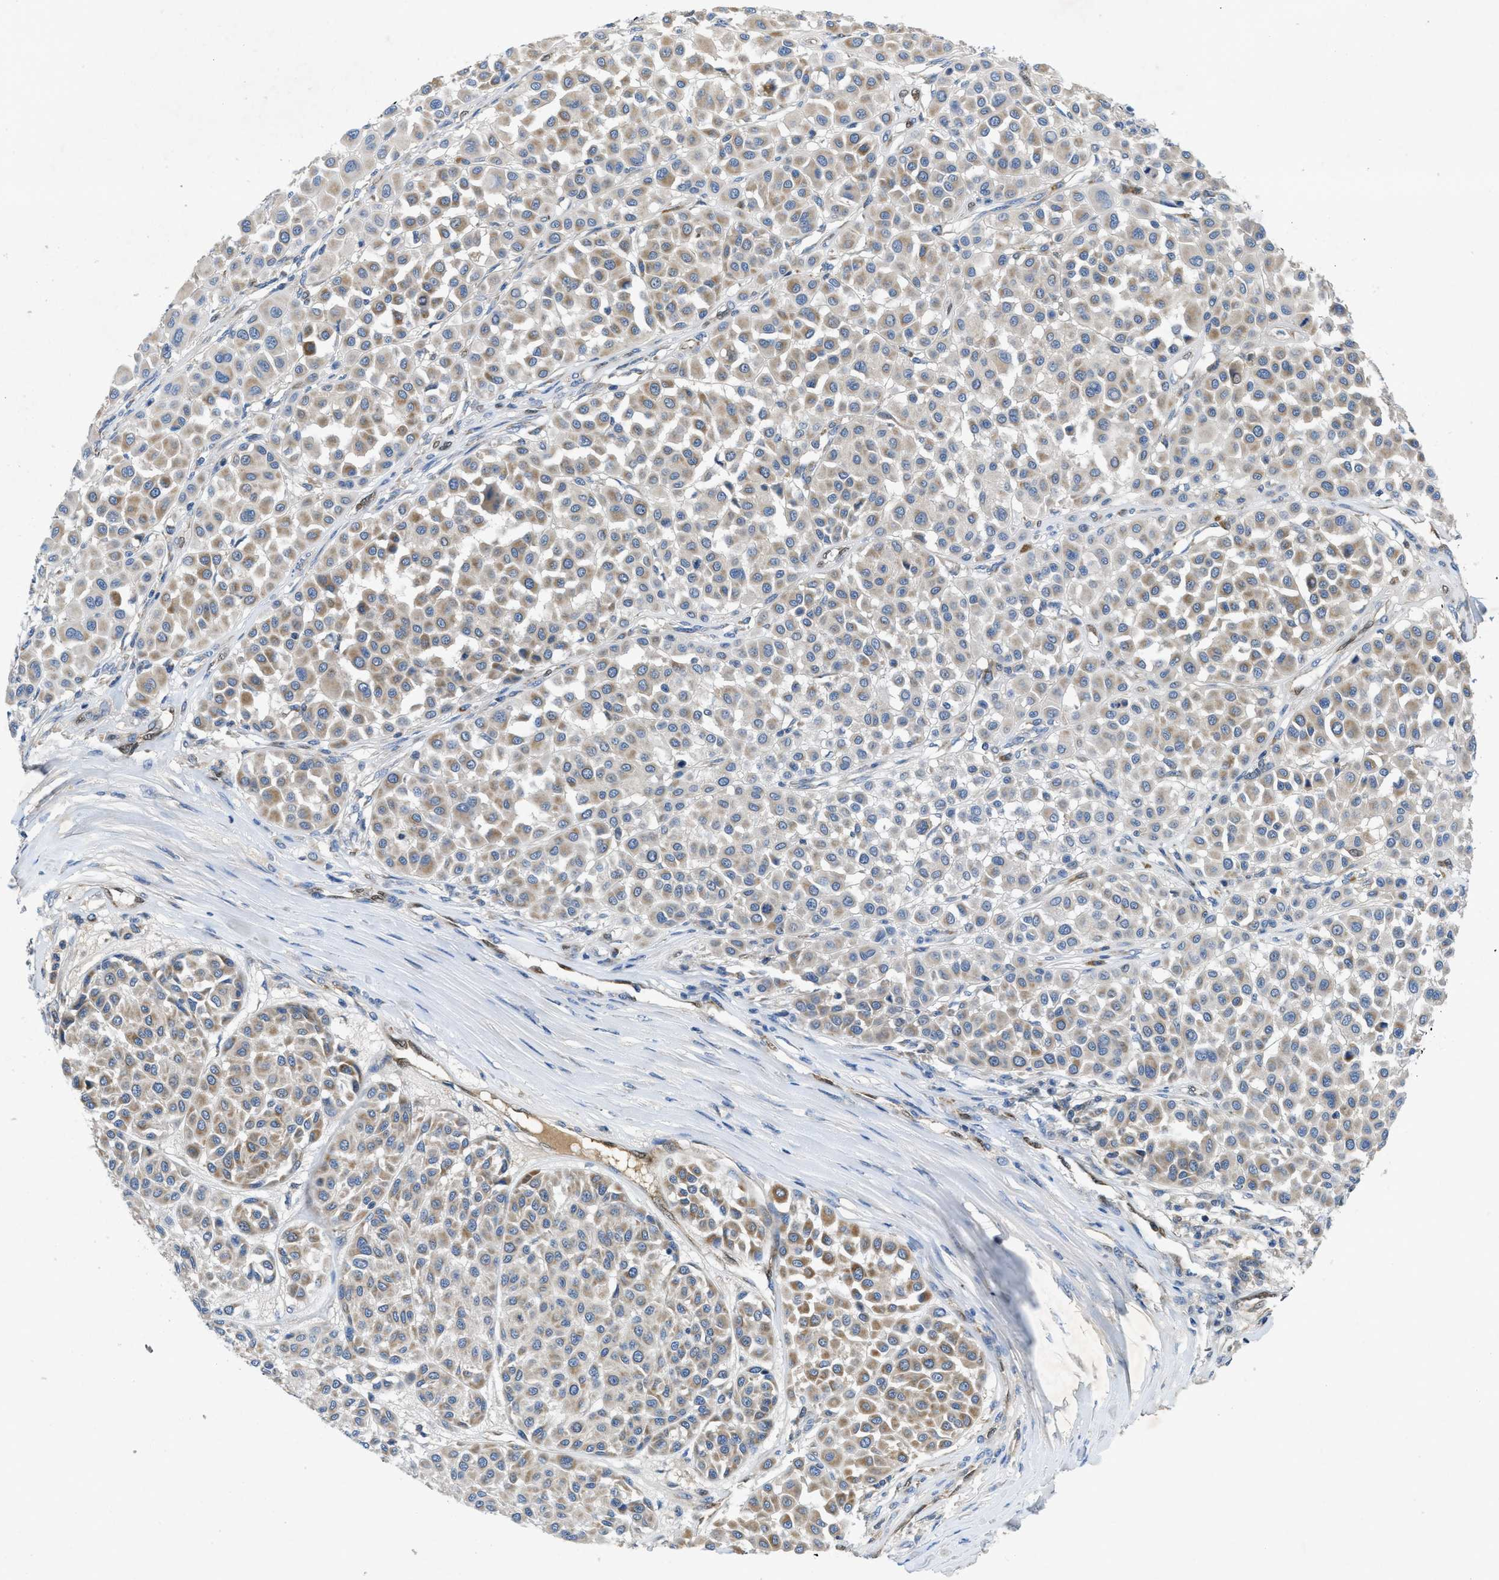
{"staining": {"intensity": "weak", "quantity": "25%-75%", "location": "cytoplasmic/membranous"}, "tissue": "melanoma", "cell_type": "Tumor cells", "image_type": "cancer", "snomed": [{"axis": "morphology", "description": "Malignant melanoma, Metastatic site"}, {"axis": "topography", "description": "Soft tissue"}], "caption": "Immunohistochemistry staining of melanoma, which reveals low levels of weak cytoplasmic/membranous staining in approximately 25%-75% of tumor cells indicating weak cytoplasmic/membranous protein expression. The staining was performed using DAB (brown) for protein detection and nuclei were counterstained in hematoxylin (blue).", "gene": "PNKD", "patient": {"sex": "male", "age": 41}}